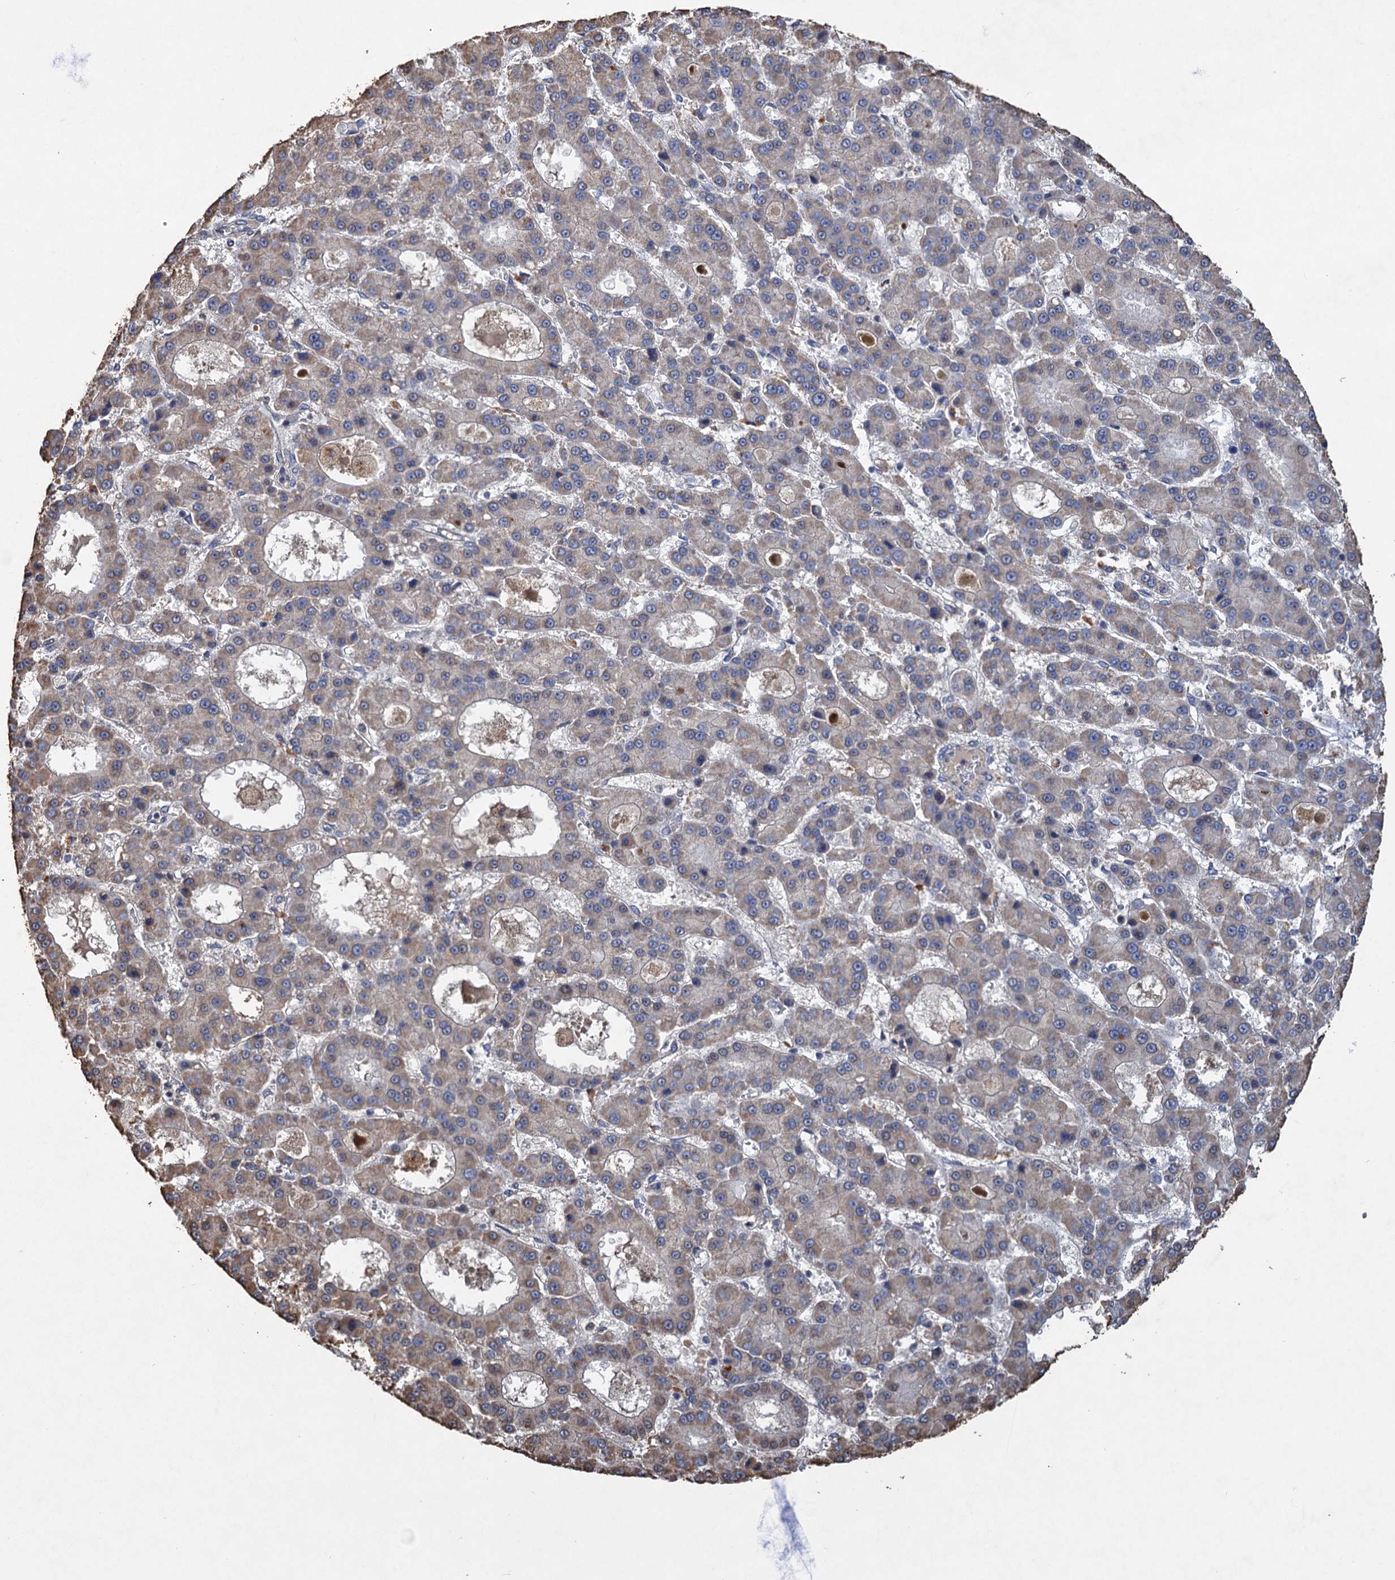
{"staining": {"intensity": "weak", "quantity": "25%-75%", "location": "cytoplasmic/membranous"}, "tissue": "liver cancer", "cell_type": "Tumor cells", "image_type": "cancer", "snomed": [{"axis": "morphology", "description": "Carcinoma, Hepatocellular, NOS"}, {"axis": "topography", "description": "Liver"}], "caption": "Immunohistochemistry of liver cancer (hepatocellular carcinoma) demonstrates low levels of weak cytoplasmic/membranous positivity in approximately 25%-75% of tumor cells. (Stains: DAB (3,3'-diaminobenzidine) in brown, nuclei in blue, Microscopy: brightfield microscopy at high magnification).", "gene": "SCUBE3", "patient": {"sex": "male", "age": 70}}